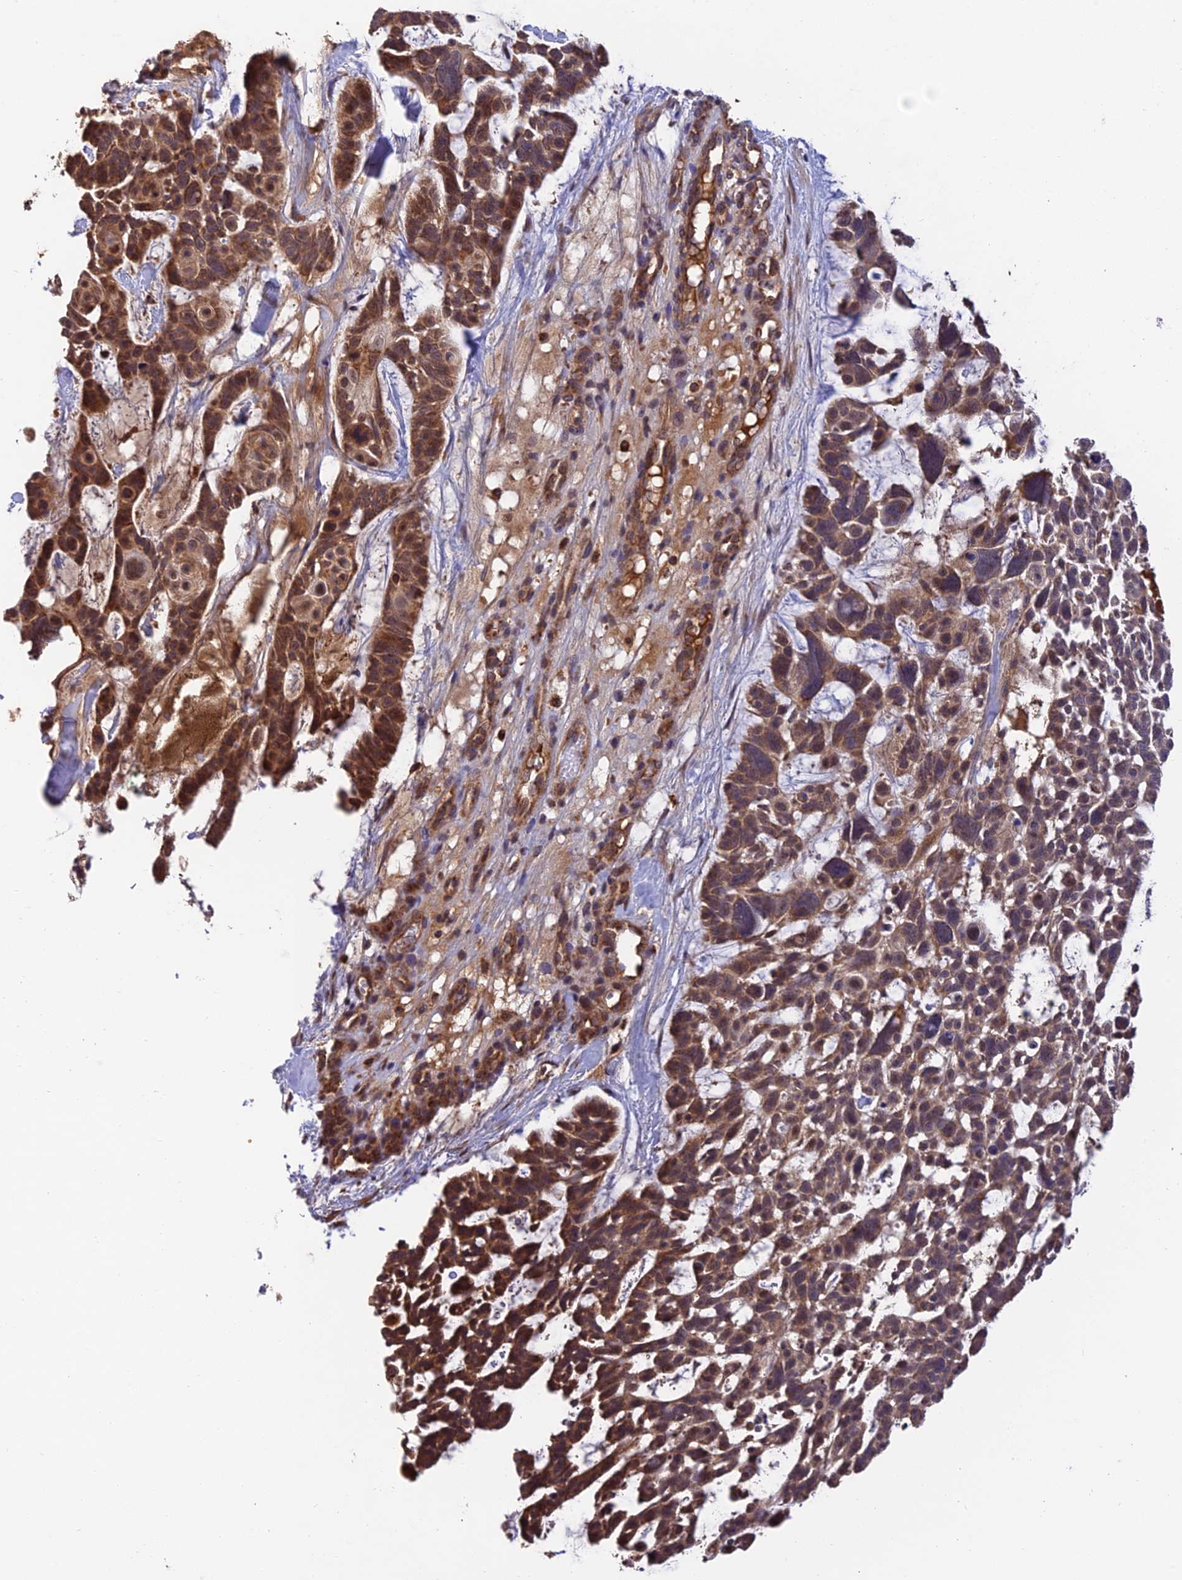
{"staining": {"intensity": "moderate", "quantity": ">75%", "location": "cytoplasmic/membranous,nuclear"}, "tissue": "skin cancer", "cell_type": "Tumor cells", "image_type": "cancer", "snomed": [{"axis": "morphology", "description": "Basal cell carcinoma"}, {"axis": "topography", "description": "Skin"}], "caption": "Protein expression analysis of skin cancer displays moderate cytoplasmic/membranous and nuclear expression in about >75% of tumor cells.", "gene": "MNS1", "patient": {"sex": "male", "age": 88}}